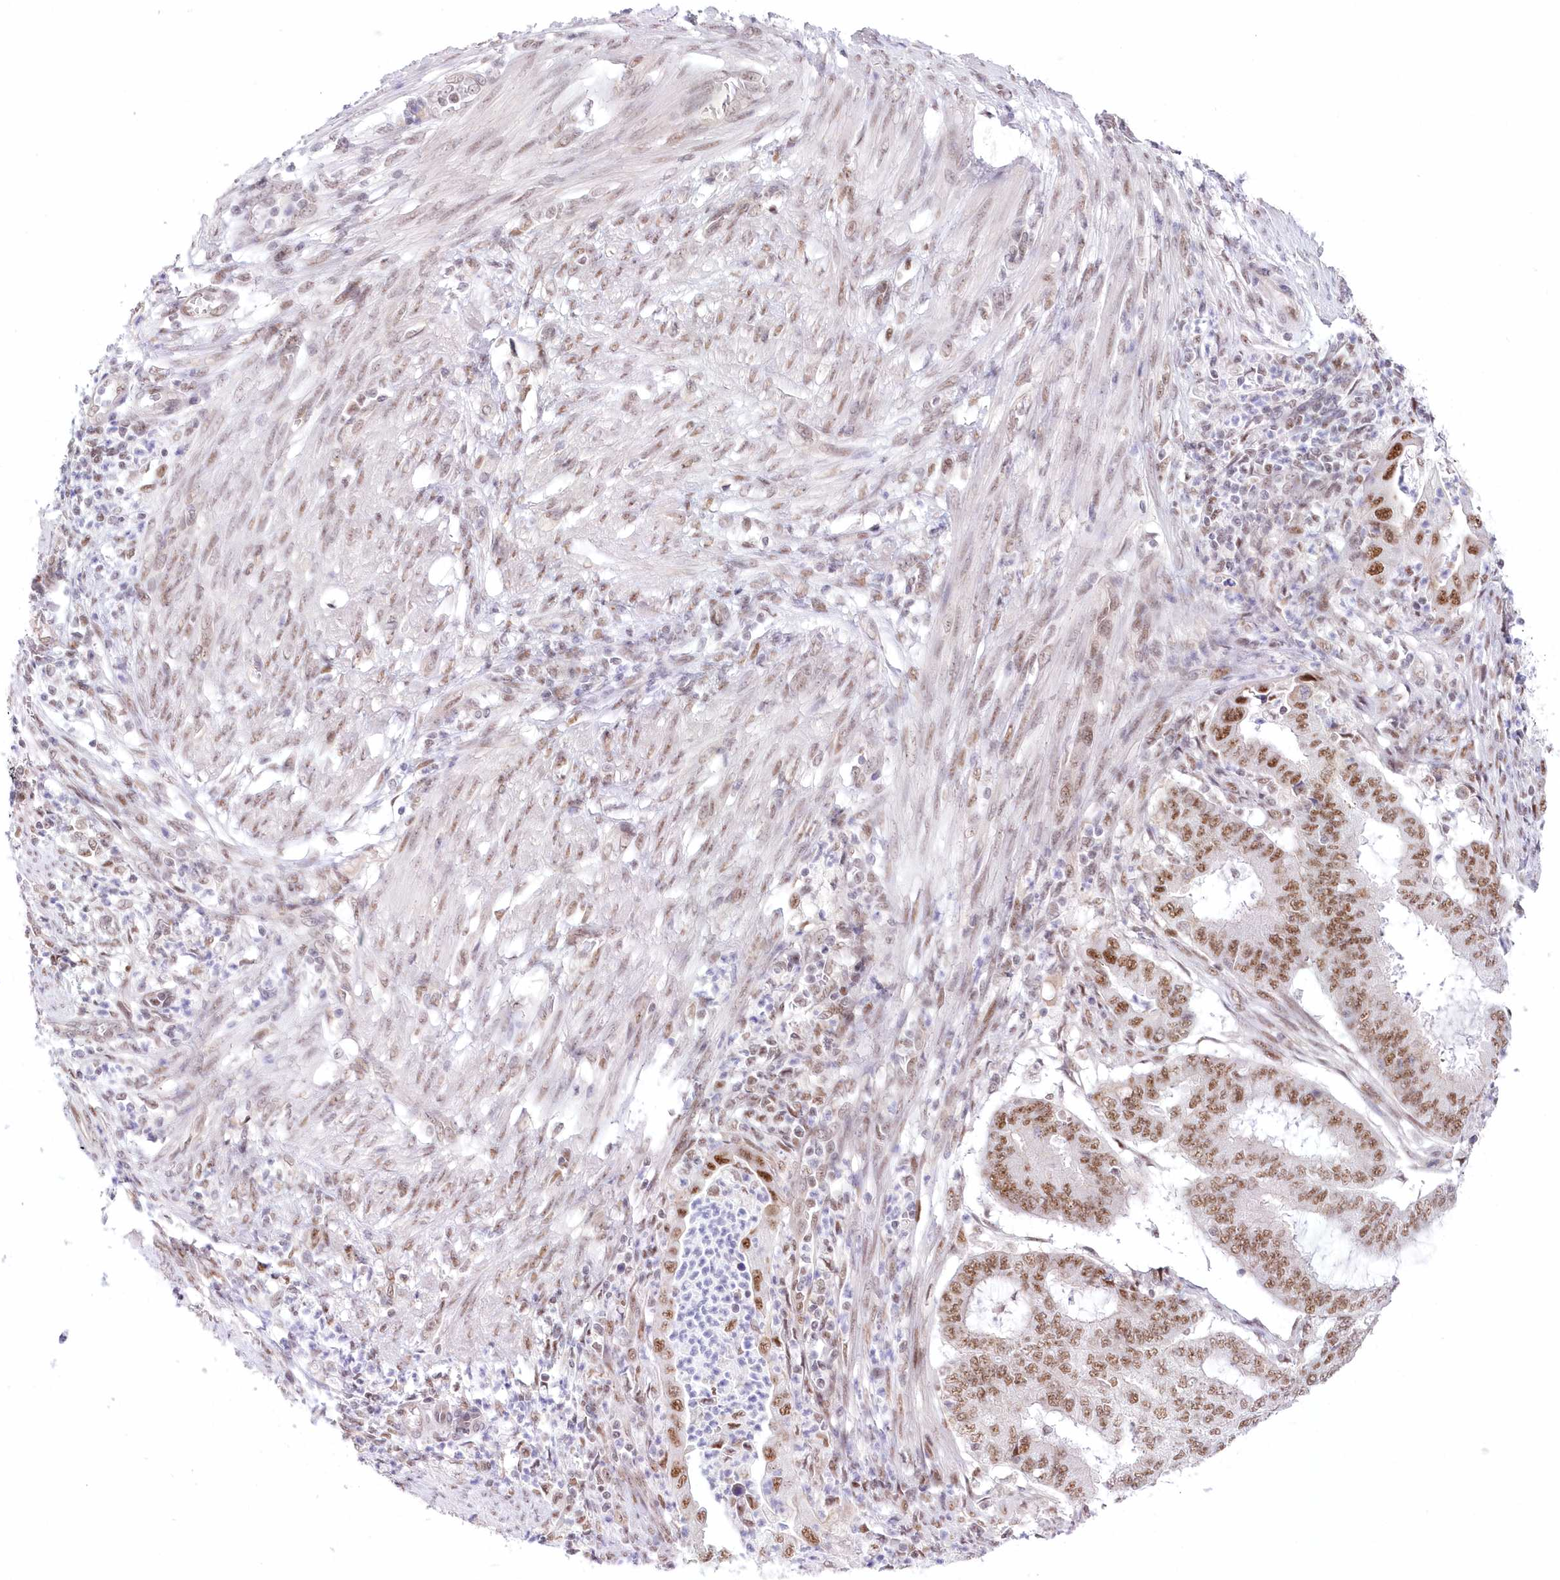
{"staining": {"intensity": "moderate", "quantity": ">75%", "location": "nuclear"}, "tissue": "endometrial cancer", "cell_type": "Tumor cells", "image_type": "cancer", "snomed": [{"axis": "morphology", "description": "Adenocarcinoma, NOS"}, {"axis": "topography", "description": "Endometrium"}], "caption": "Endometrial cancer (adenocarcinoma) tissue displays moderate nuclear positivity in about >75% of tumor cells The staining is performed using DAB brown chromogen to label protein expression. The nuclei are counter-stained blue using hematoxylin.", "gene": "NSUN2", "patient": {"sex": "female", "age": 51}}